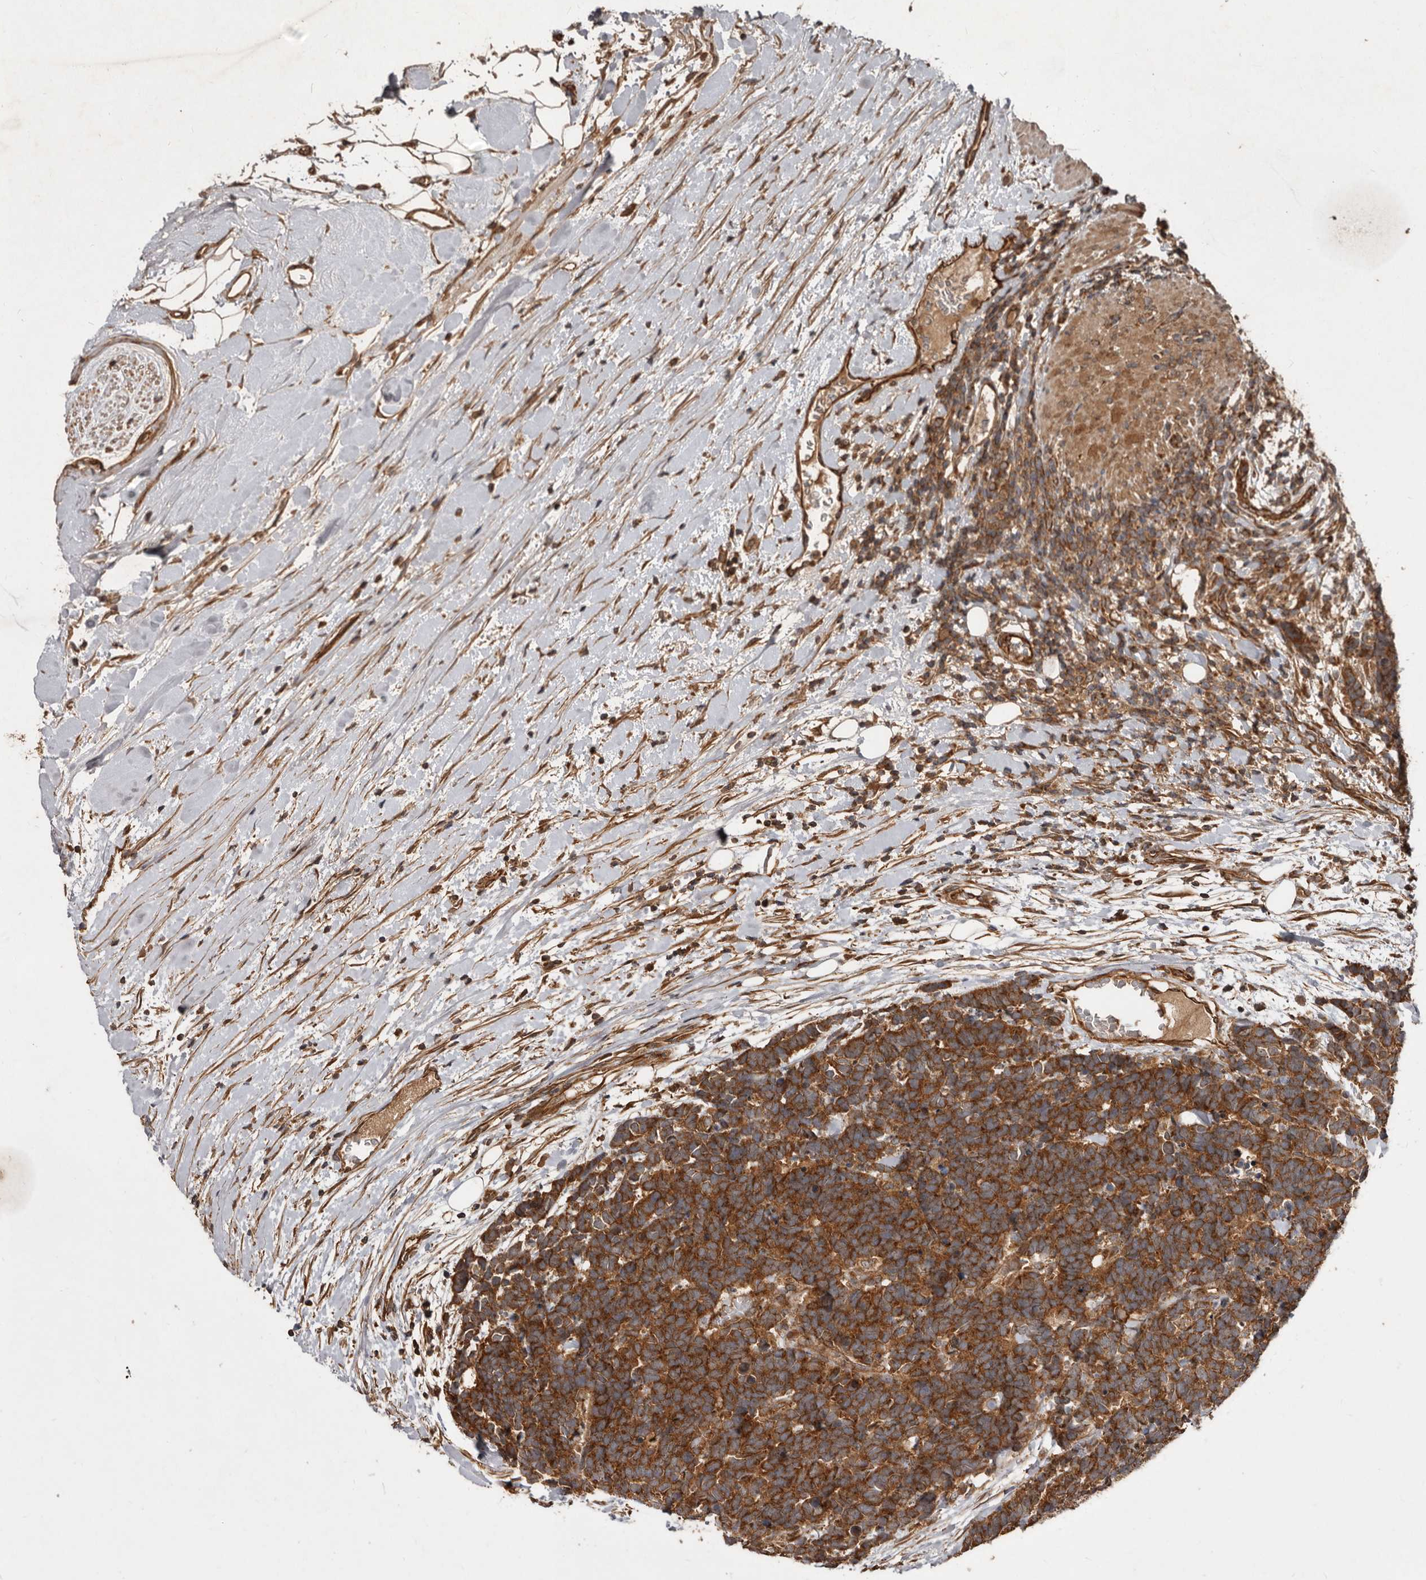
{"staining": {"intensity": "moderate", "quantity": ">75%", "location": "cytoplasmic/membranous"}, "tissue": "carcinoid", "cell_type": "Tumor cells", "image_type": "cancer", "snomed": [{"axis": "morphology", "description": "Carcinoma, NOS"}, {"axis": "morphology", "description": "Carcinoid, malignant, NOS"}, {"axis": "topography", "description": "Urinary bladder"}], "caption": "Immunohistochemical staining of carcinoma reveals medium levels of moderate cytoplasmic/membranous protein positivity in approximately >75% of tumor cells.", "gene": "STK36", "patient": {"sex": "male", "age": 57}}